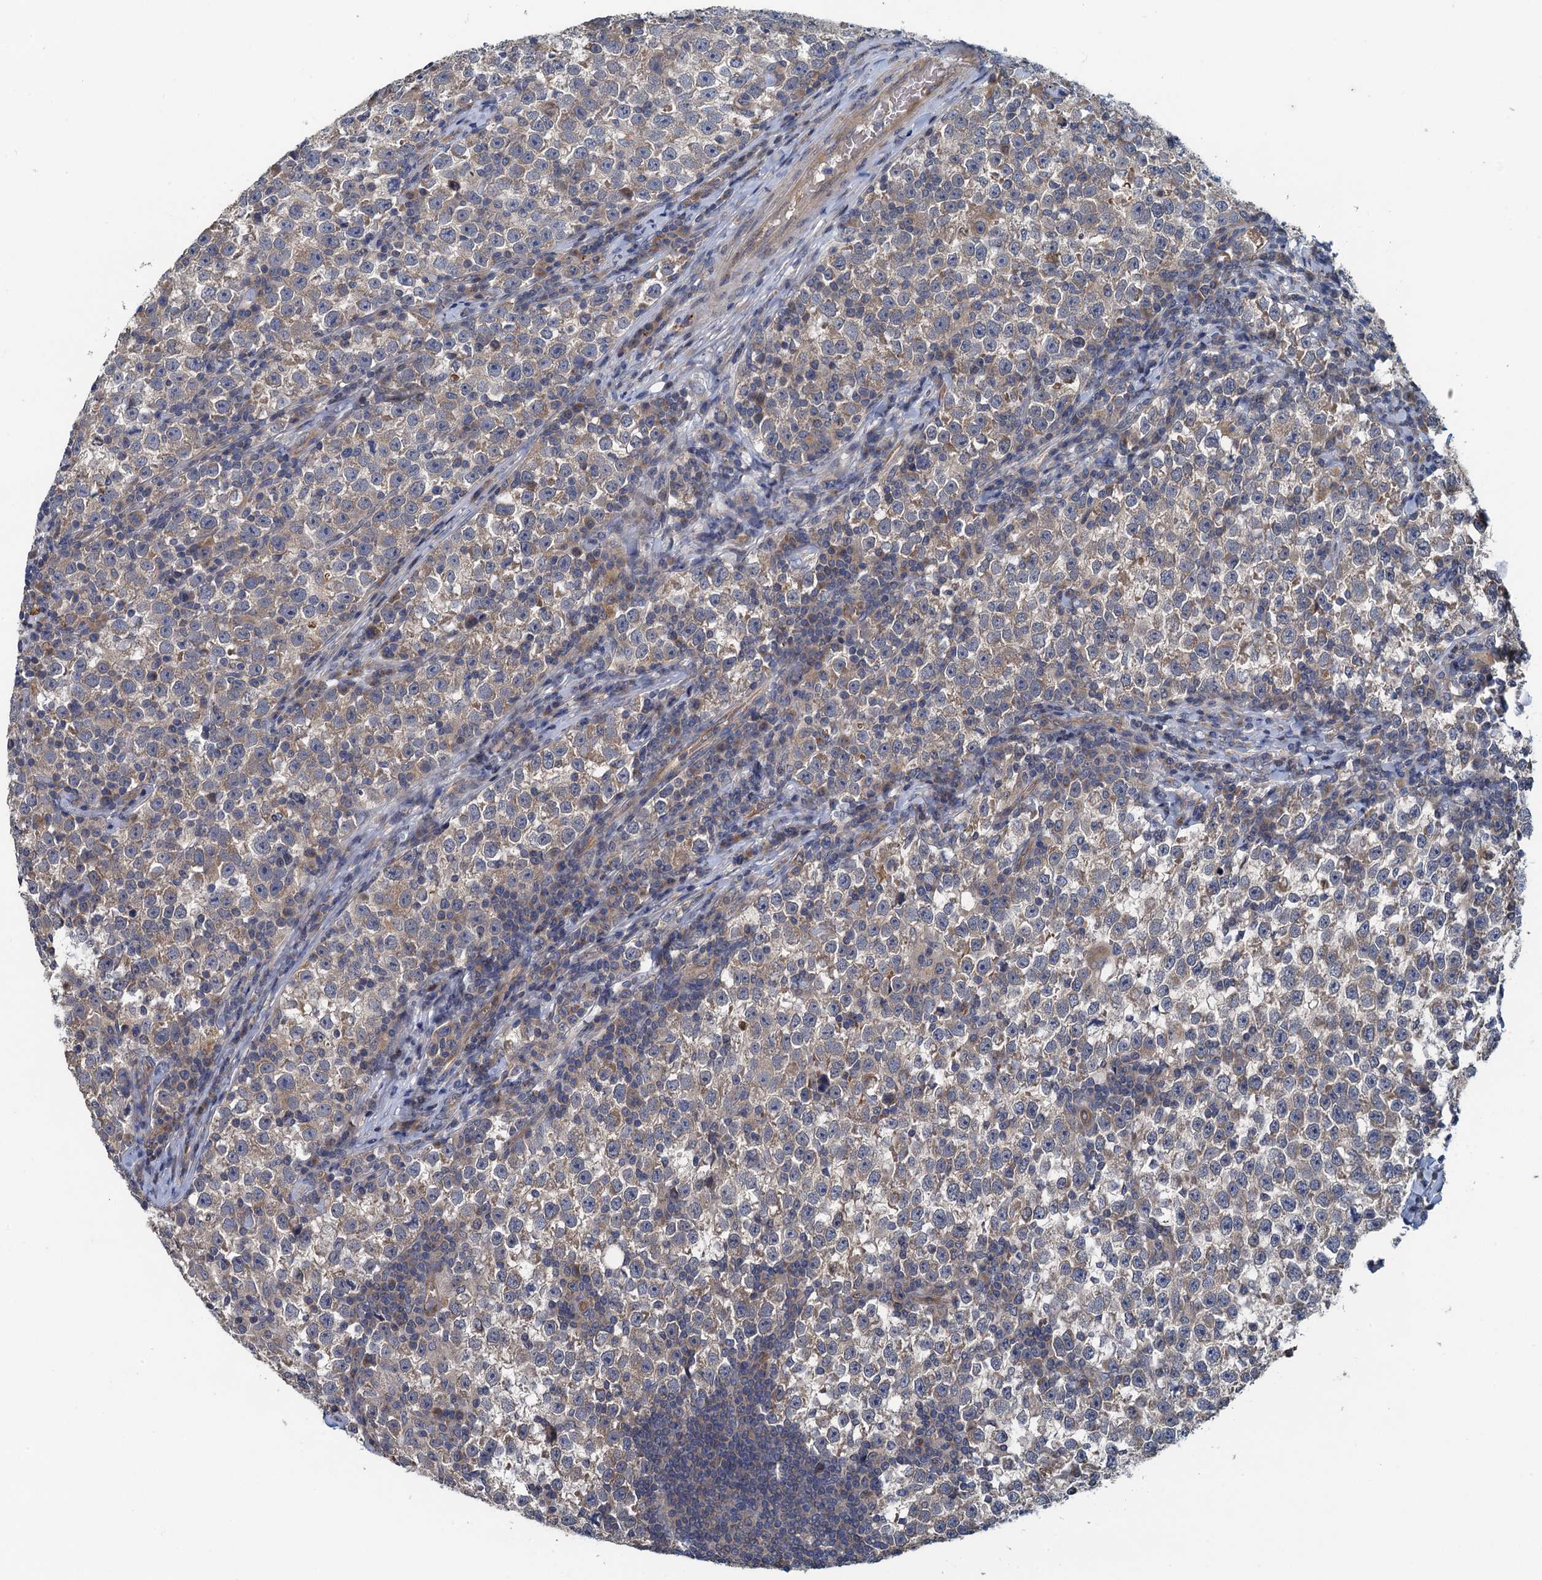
{"staining": {"intensity": "weak", "quantity": ">75%", "location": "cytoplasmic/membranous"}, "tissue": "testis cancer", "cell_type": "Tumor cells", "image_type": "cancer", "snomed": [{"axis": "morphology", "description": "Normal tissue, NOS"}, {"axis": "morphology", "description": "Seminoma, NOS"}, {"axis": "topography", "description": "Testis"}], "caption": "Testis seminoma was stained to show a protein in brown. There is low levels of weak cytoplasmic/membranous expression in approximately >75% of tumor cells.", "gene": "KBTBD8", "patient": {"sex": "male", "age": 43}}